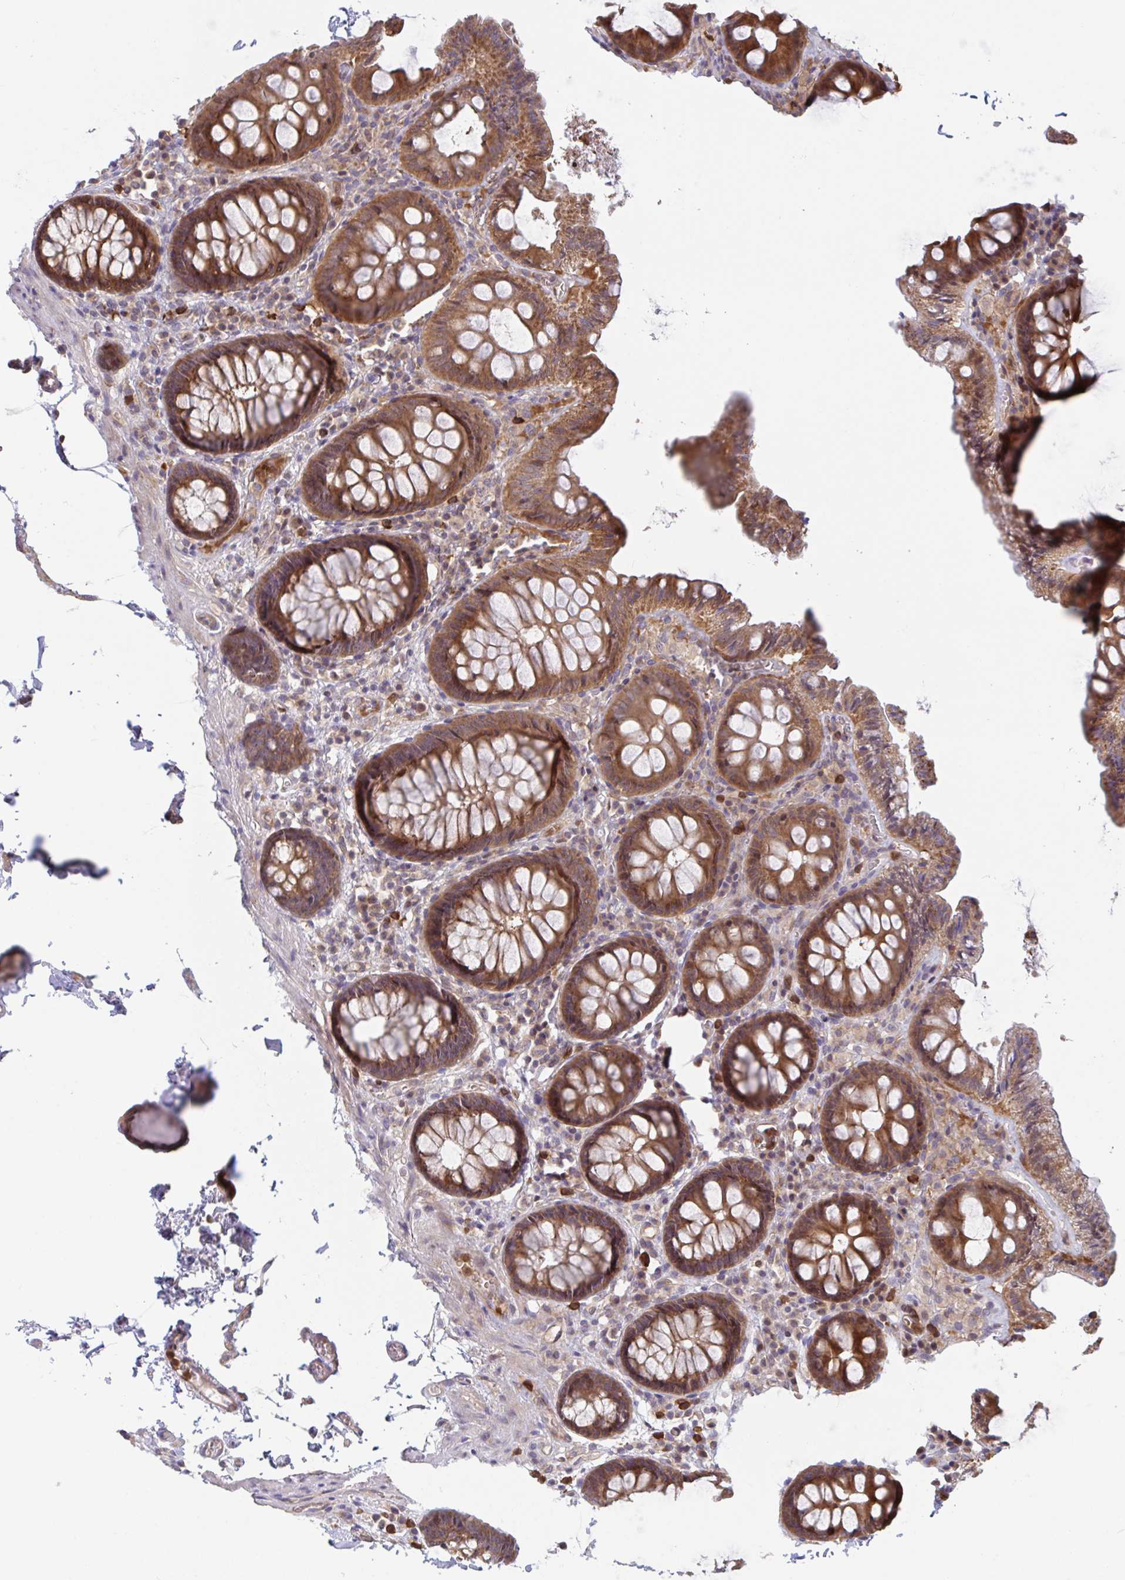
{"staining": {"intensity": "moderate", "quantity": "25%-75%", "location": "cytoplasmic/membranous"}, "tissue": "colon", "cell_type": "Endothelial cells", "image_type": "normal", "snomed": [{"axis": "morphology", "description": "Normal tissue, NOS"}, {"axis": "topography", "description": "Colon"}, {"axis": "topography", "description": "Peripheral nerve tissue"}], "caption": "Brown immunohistochemical staining in unremarkable colon demonstrates moderate cytoplasmic/membranous expression in about 25%-75% of endothelial cells. (IHC, brightfield microscopy, high magnification).", "gene": "LMNTD2", "patient": {"sex": "male", "age": 84}}